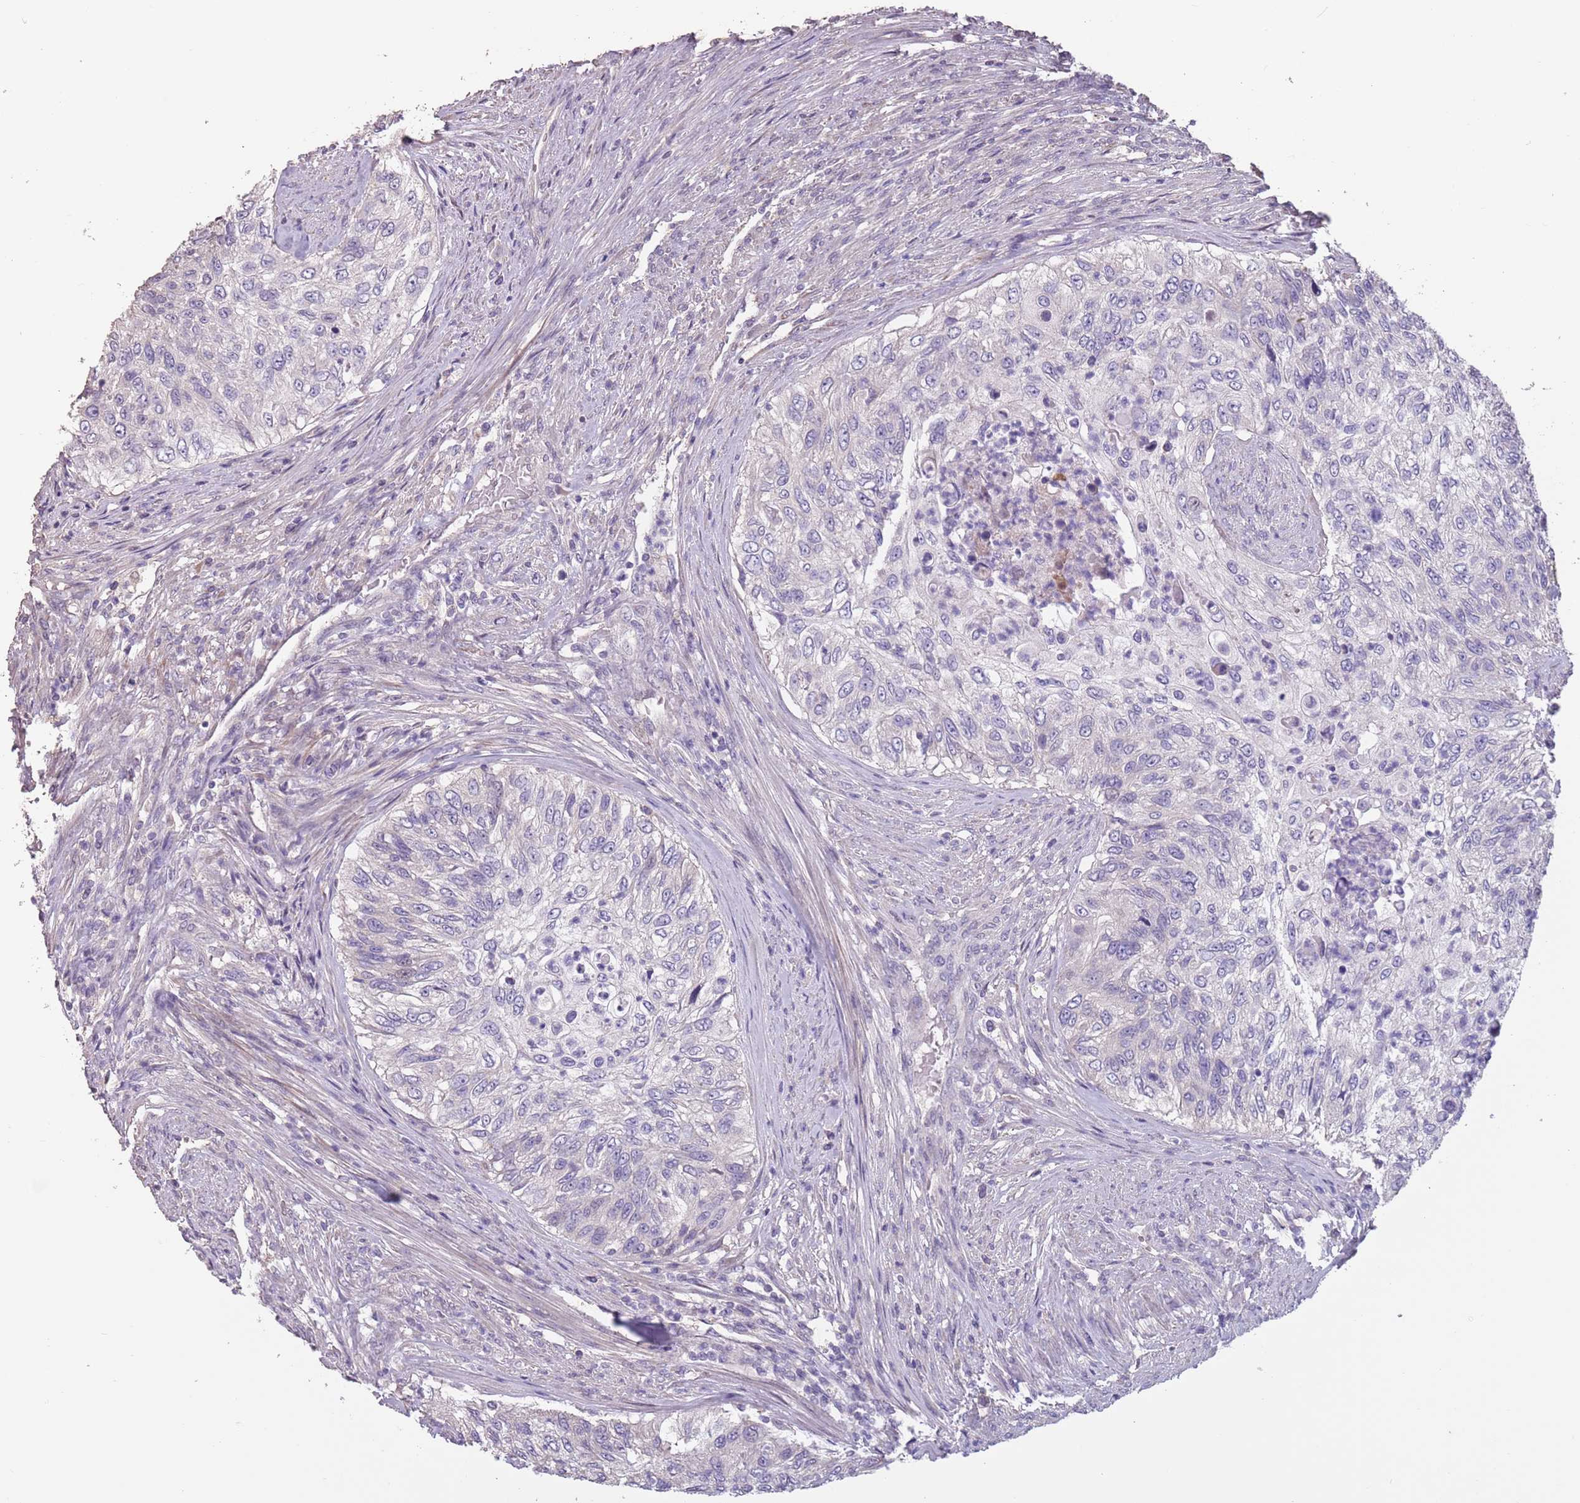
{"staining": {"intensity": "negative", "quantity": "none", "location": "none"}, "tissue": "urothelial cancer", "cell_type": "Tumor cells", "image_type": "cancer", "snomed": [{"axis": "morphology", "description": "Urothelial carcinoma, High grade"}, {"axis": "topography", "description": "Urinary bladder"}], "caption": "Immunohistochemical staining of human high-grade urothelial carcinoma exhibits no significant positivity in tumor cells.", "gene": "MBD3L1", "patient": {"sex": "female", "age": 60}}